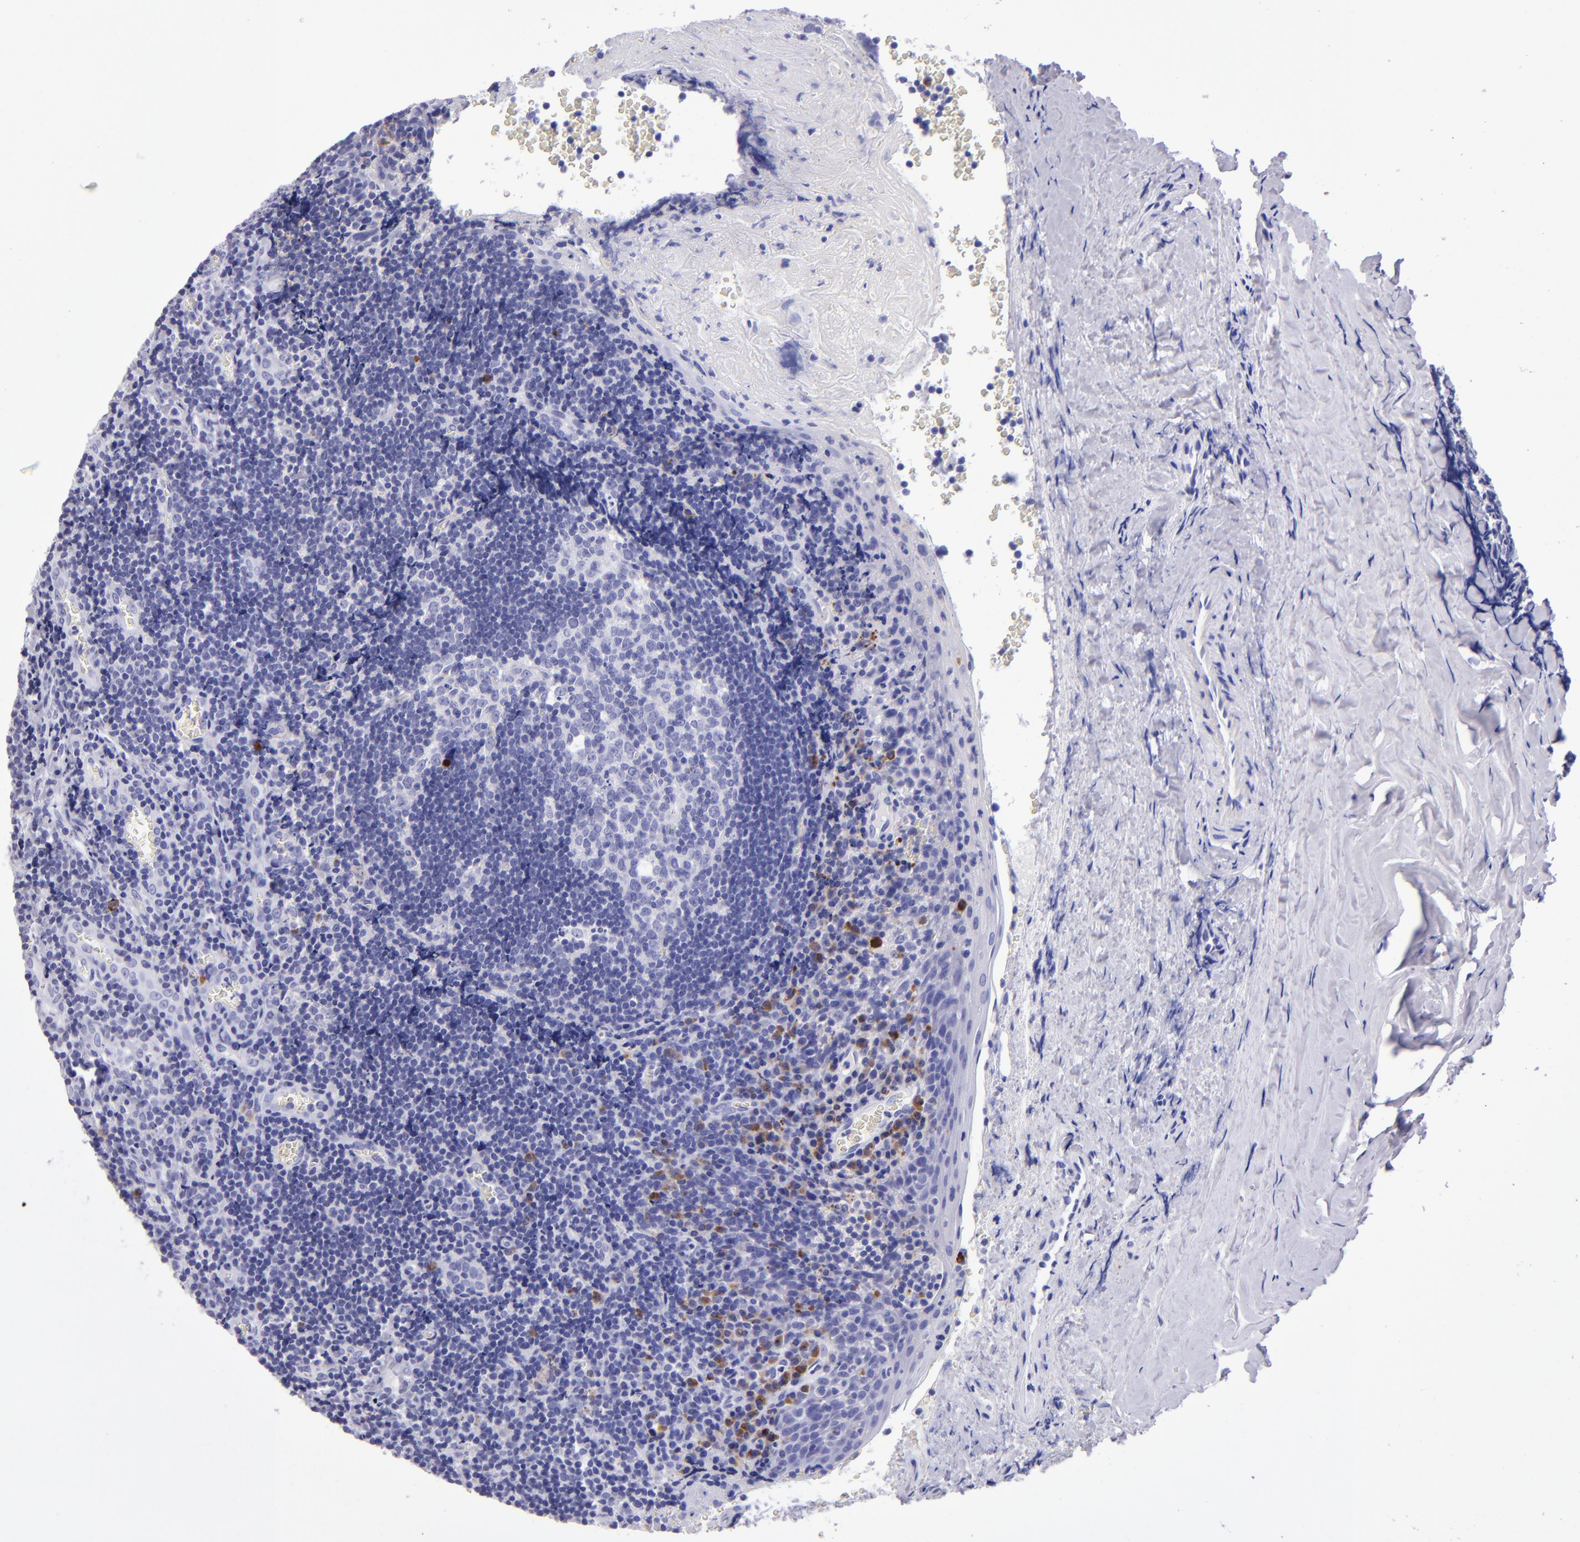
{"staining": {"intensity": "negative", "quantity": "none", "location": "none"}, "tissue": "tonsil", "cell_type": "Germinal center cells", "image_type": "normal", "snomed": [{"axis": "morphology", "description": "Normal tissue, NOS"}, {"axis": "topography", "description": "Tonsil"}], "caption": "There is no significant expression in germinal center cells of tonsil. (DAB (3,3'-diaminobenzidine) immunohistochemistry (IHC) with hematoxylin counter stain).", "gene": "TYRP1", "patient": {"sex": "male", "age": 20}}